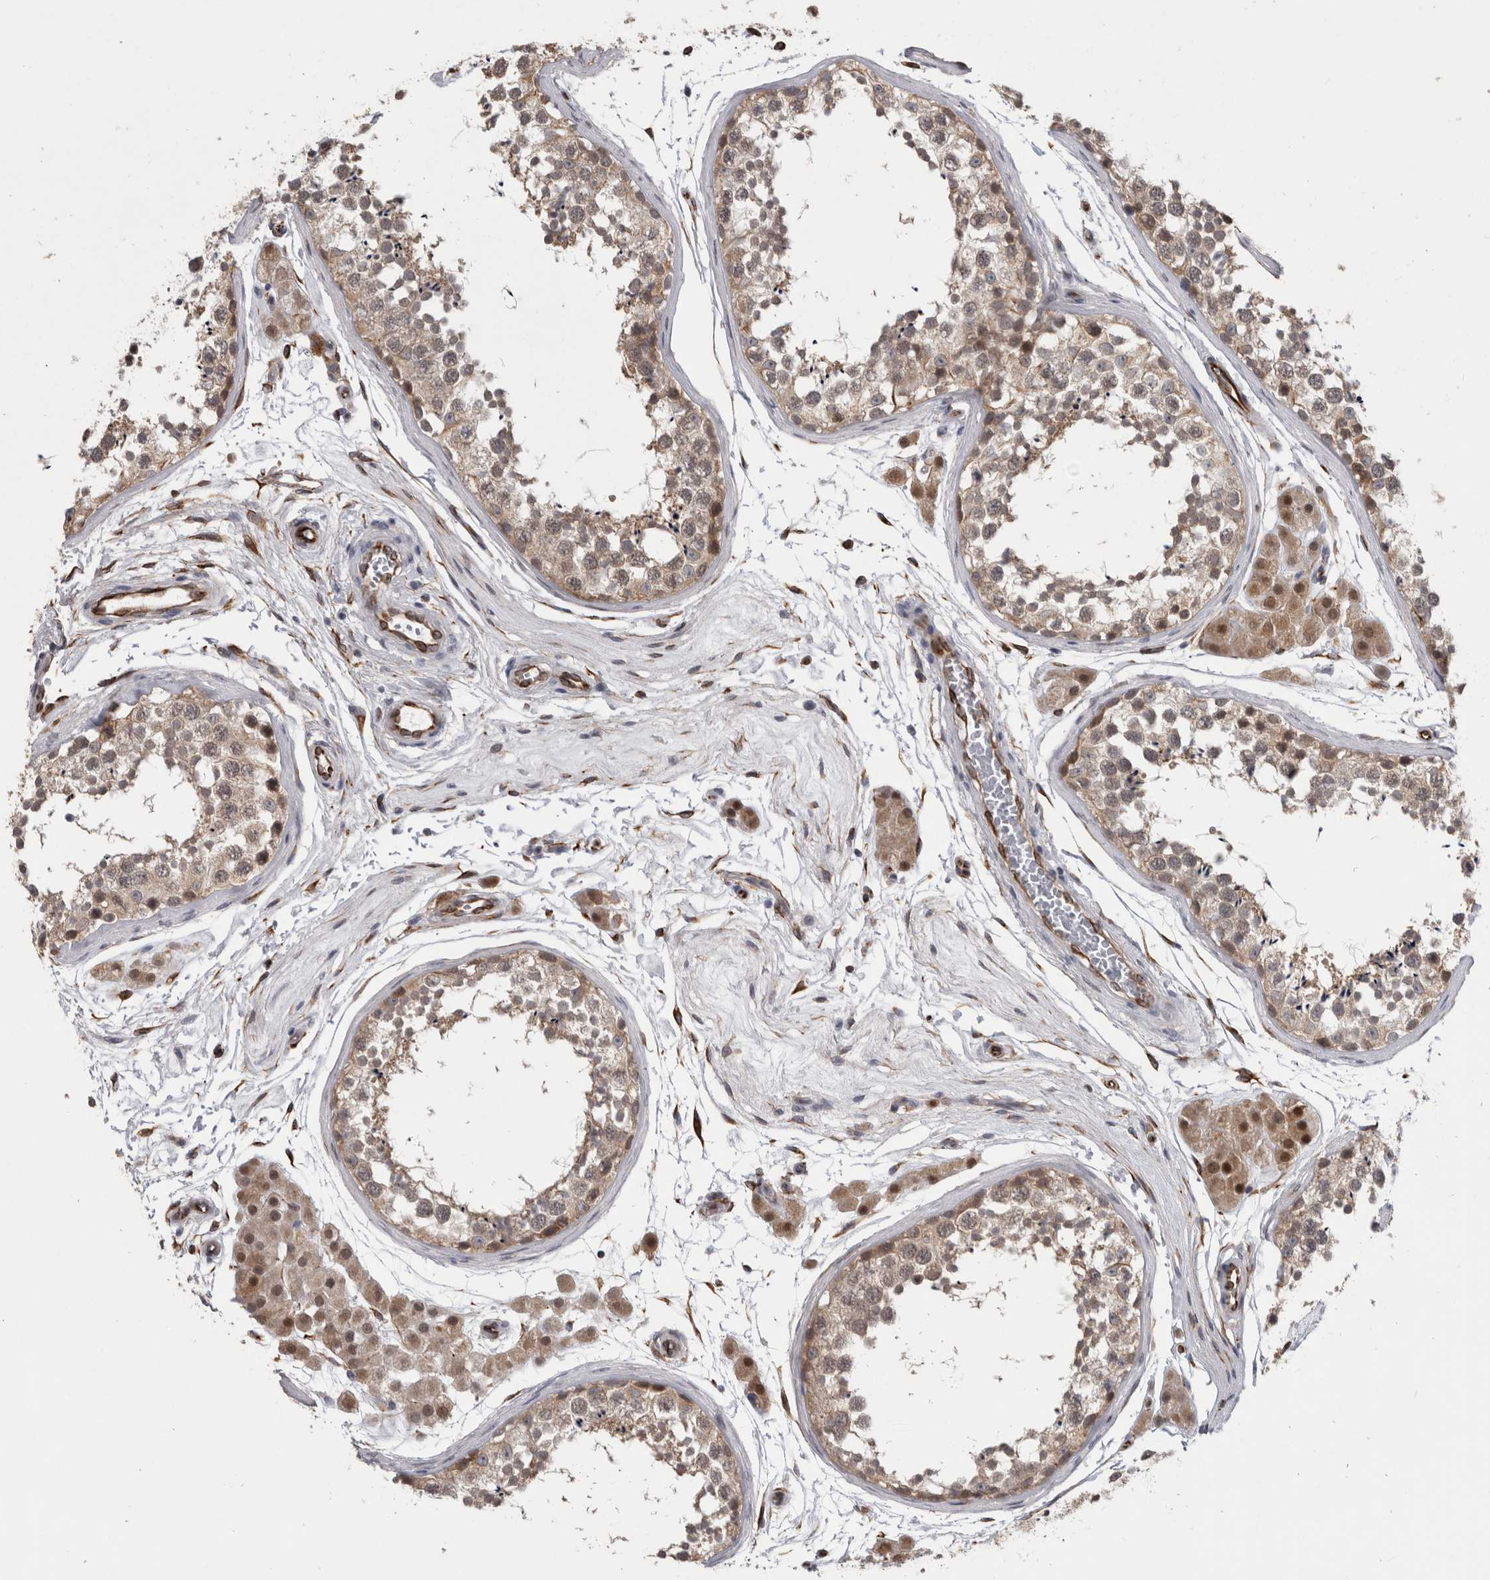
{"staining": {"intensity": "moderate", "quantity": "25%-75%", "location": "cytoplasmic/membranous"}, "tissue": "testis", "cell_type": "Cells in seminiferous ducts", "image_type": "normal", "snomed": [{"axis": "morphology", "description": "Normal tissue, NOS"}, {"axis": "topography", "description": "Testis"}], "caption": "Cells in seminiferous ducts display medium levels of moderate cytoplasmic/membranous expression in about 25%-75% of cells in normal human testis.", "gene": "ACOT7", "patient": {"sex": "male", "age": 56}}